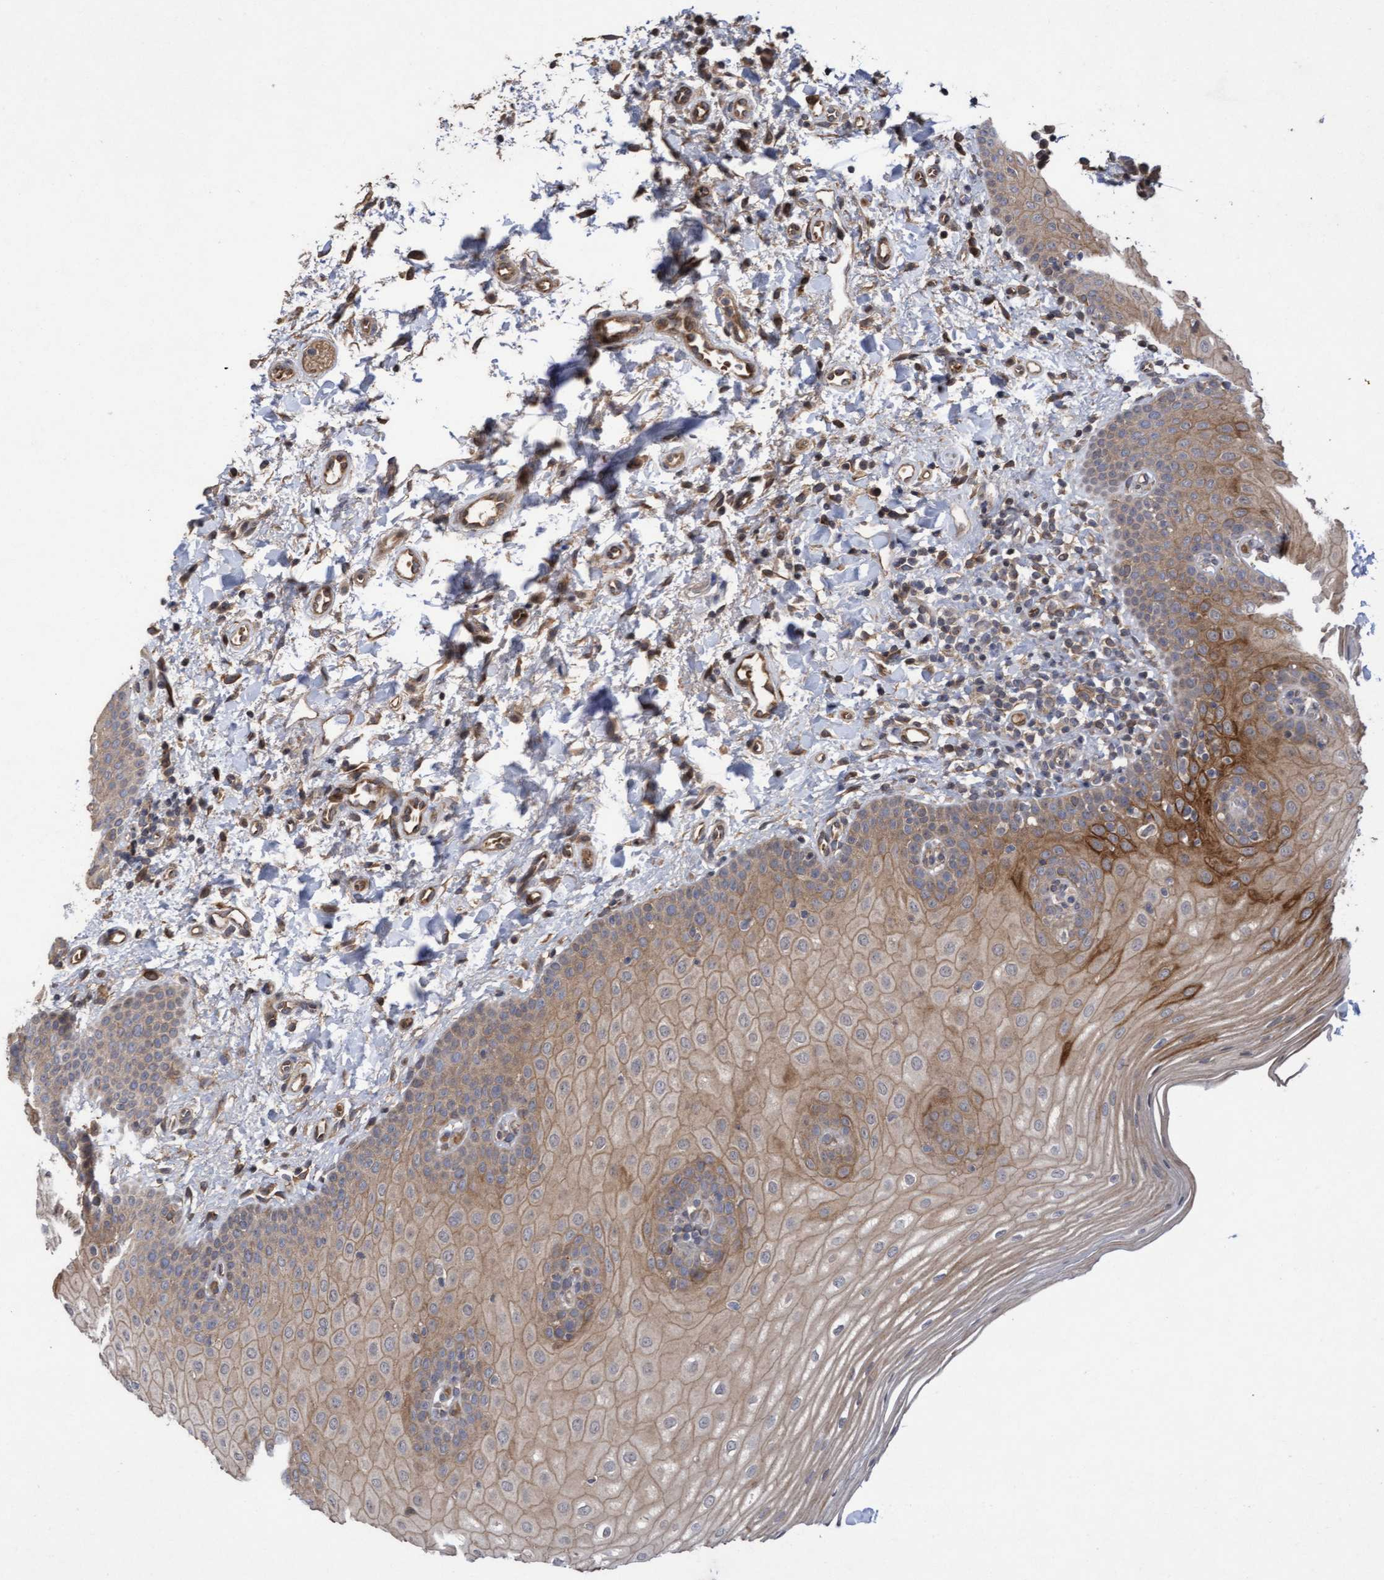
{"staining": {"intensity": "moderate", "quantity": "25%-75%", "location": "cytoplasmic/membranous"}, "tissue": "oral mucosa", "cell_type": "Squamous epithelial cells", "image_type": "normal", "snomed": [{"axis": "morphology", "description": "Normal tissue, NOS"}, {"axis": "topography", "description": "Skin"}, {"axis": "topography", "description": "Oral tissue"}], "caption": "Human oral mucosa stained for a protein (brown) exhibits moderate cytoplasmic/membranous positive staining in about 25%-75% of squamous epithelial cells.", "gene": "COBL", "patient": {"sex": "male", "age": 84}}